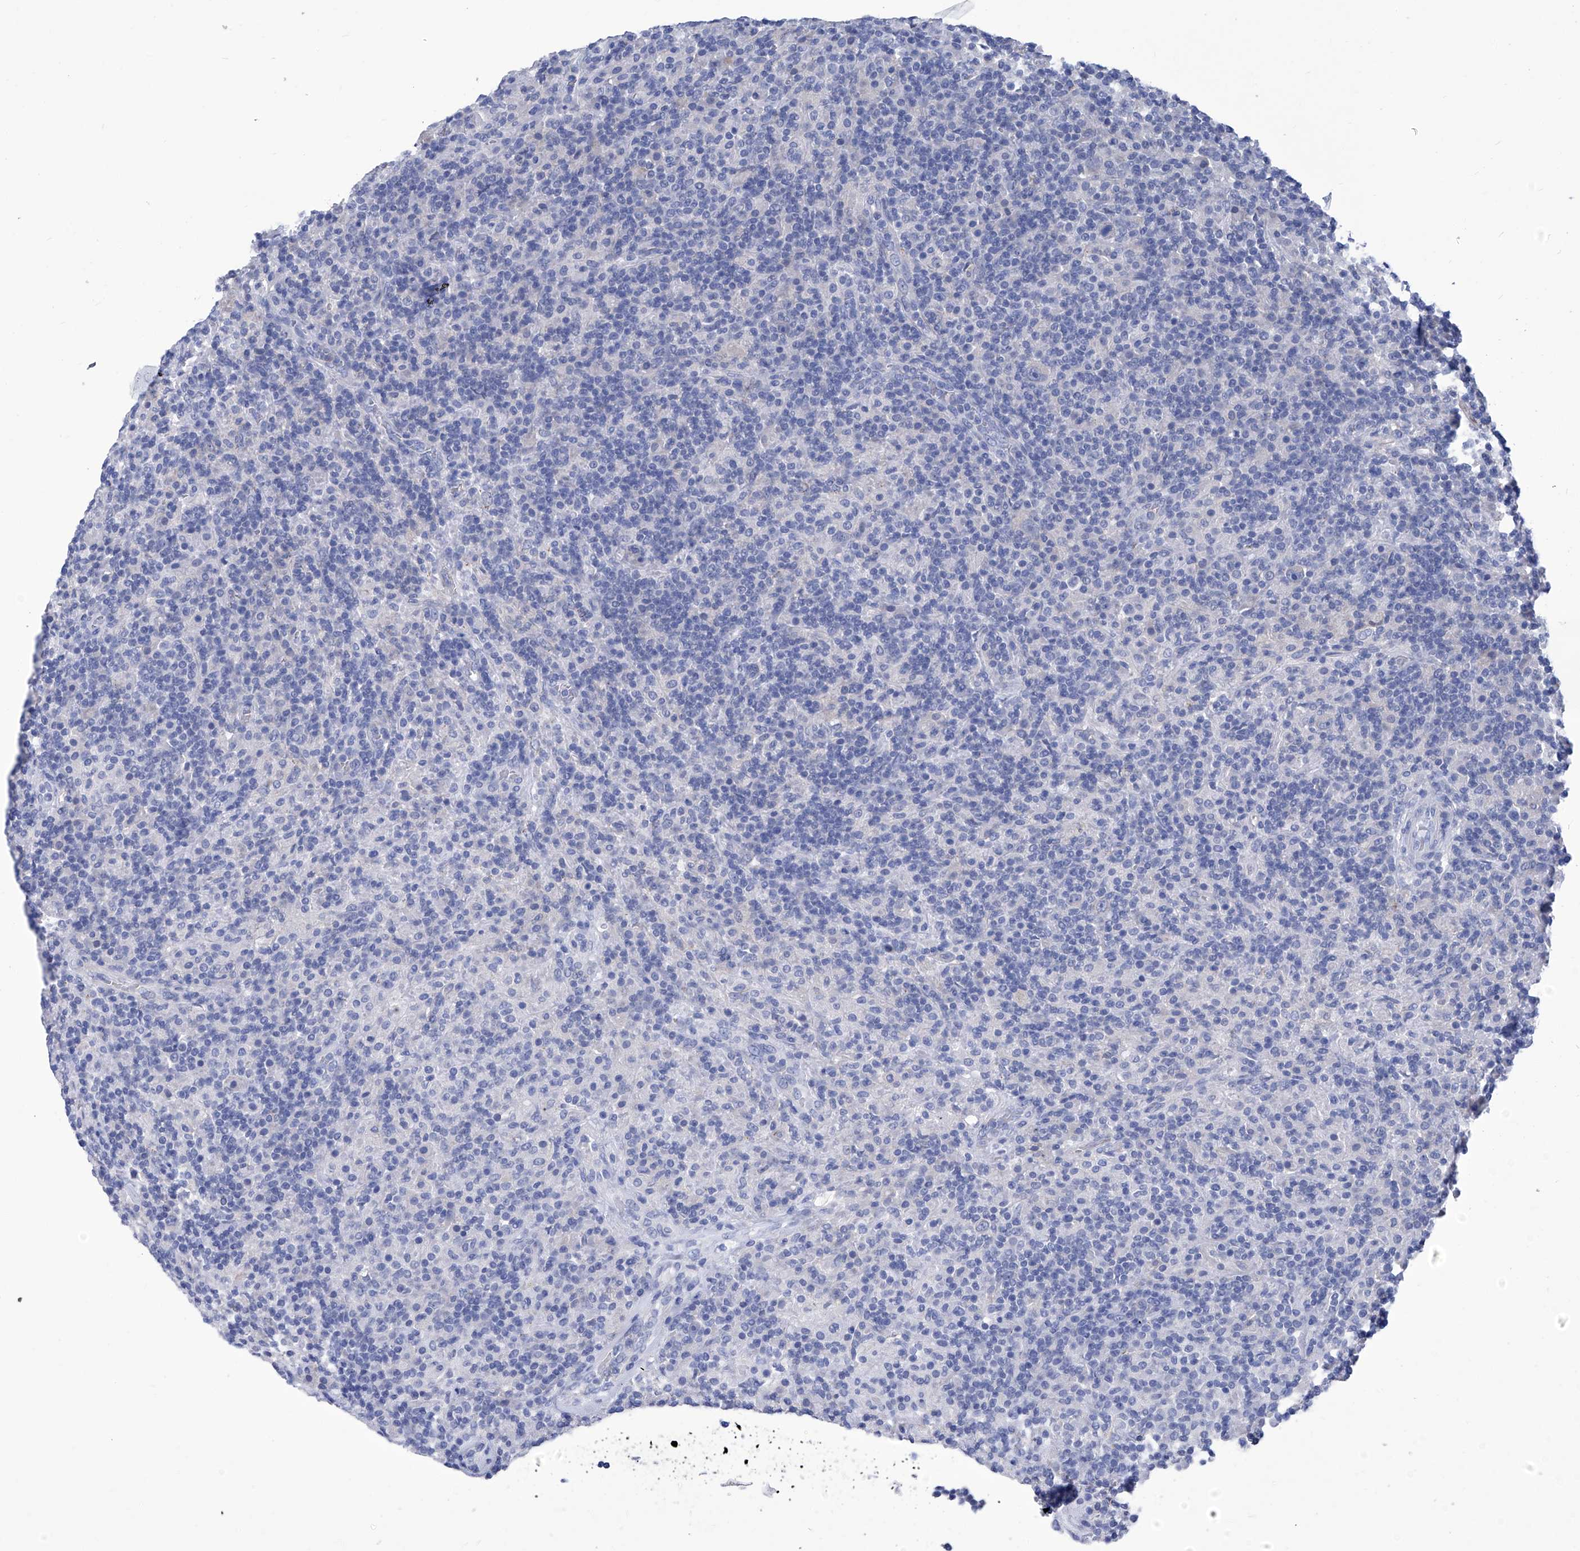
{"staining": {"intensity": "negative", "quantity": "none", "location": "none"}, "tissue": "lymphoma", "cell_type": "Tumor cells", "image_type": "cancer", "snomed": [{"axis": "morphology", "description": "Hodgkin's disease, NOS"}, {"axis": "topography", "description": "Lymph node"}], "caption": "Tumor cells show no significant protein staining in Hodgkin's disease. (DAB (3,3'-diaminobenzidine) IHC, high magnification).", "gene": "SMS", "patient": {"sex": "male", "age": 70}}